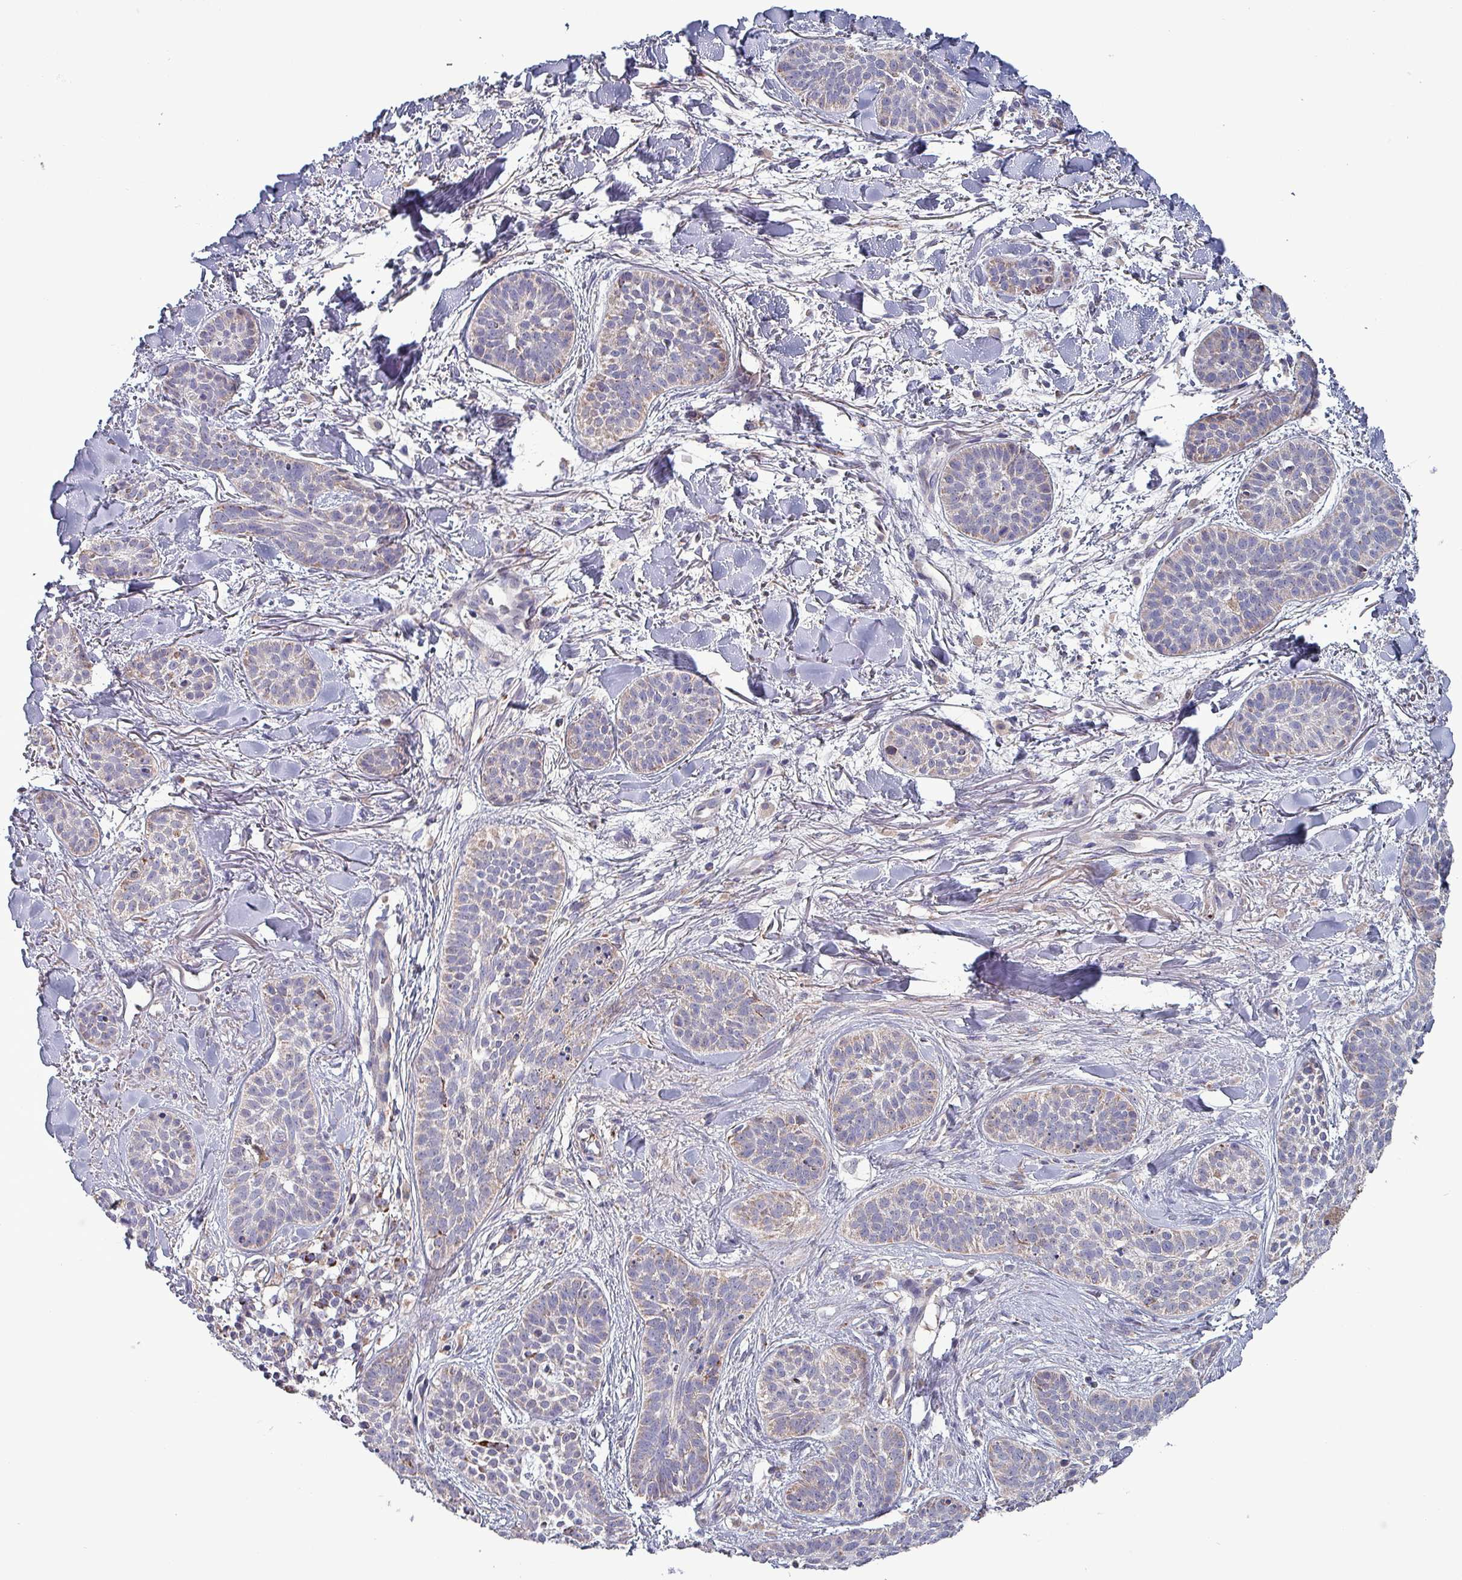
{"staining": {"intensity": "negative", "quantity": "none", "location": "none"}, "tissue": "skin cancer", "cell_type": "Tumor cells", "image_type": "cancer", "snomed": [{"axis": "morphology", "description": "Basal cell carcinoma"}, {"axis": "topography", "description": "Skin"}], "caption": "Protein analysis of basal cell carcinoma (skin) displays no significant staining in tumor cells. Brightfield microscopy of immunohistochemistry stained with DAB (3,3'-diaminobenzidine) (brown) and hematoxylin (blue), captured at high magnification.", "gene": "ZNF322", "patient": {"sex": "male", "age": 52}}